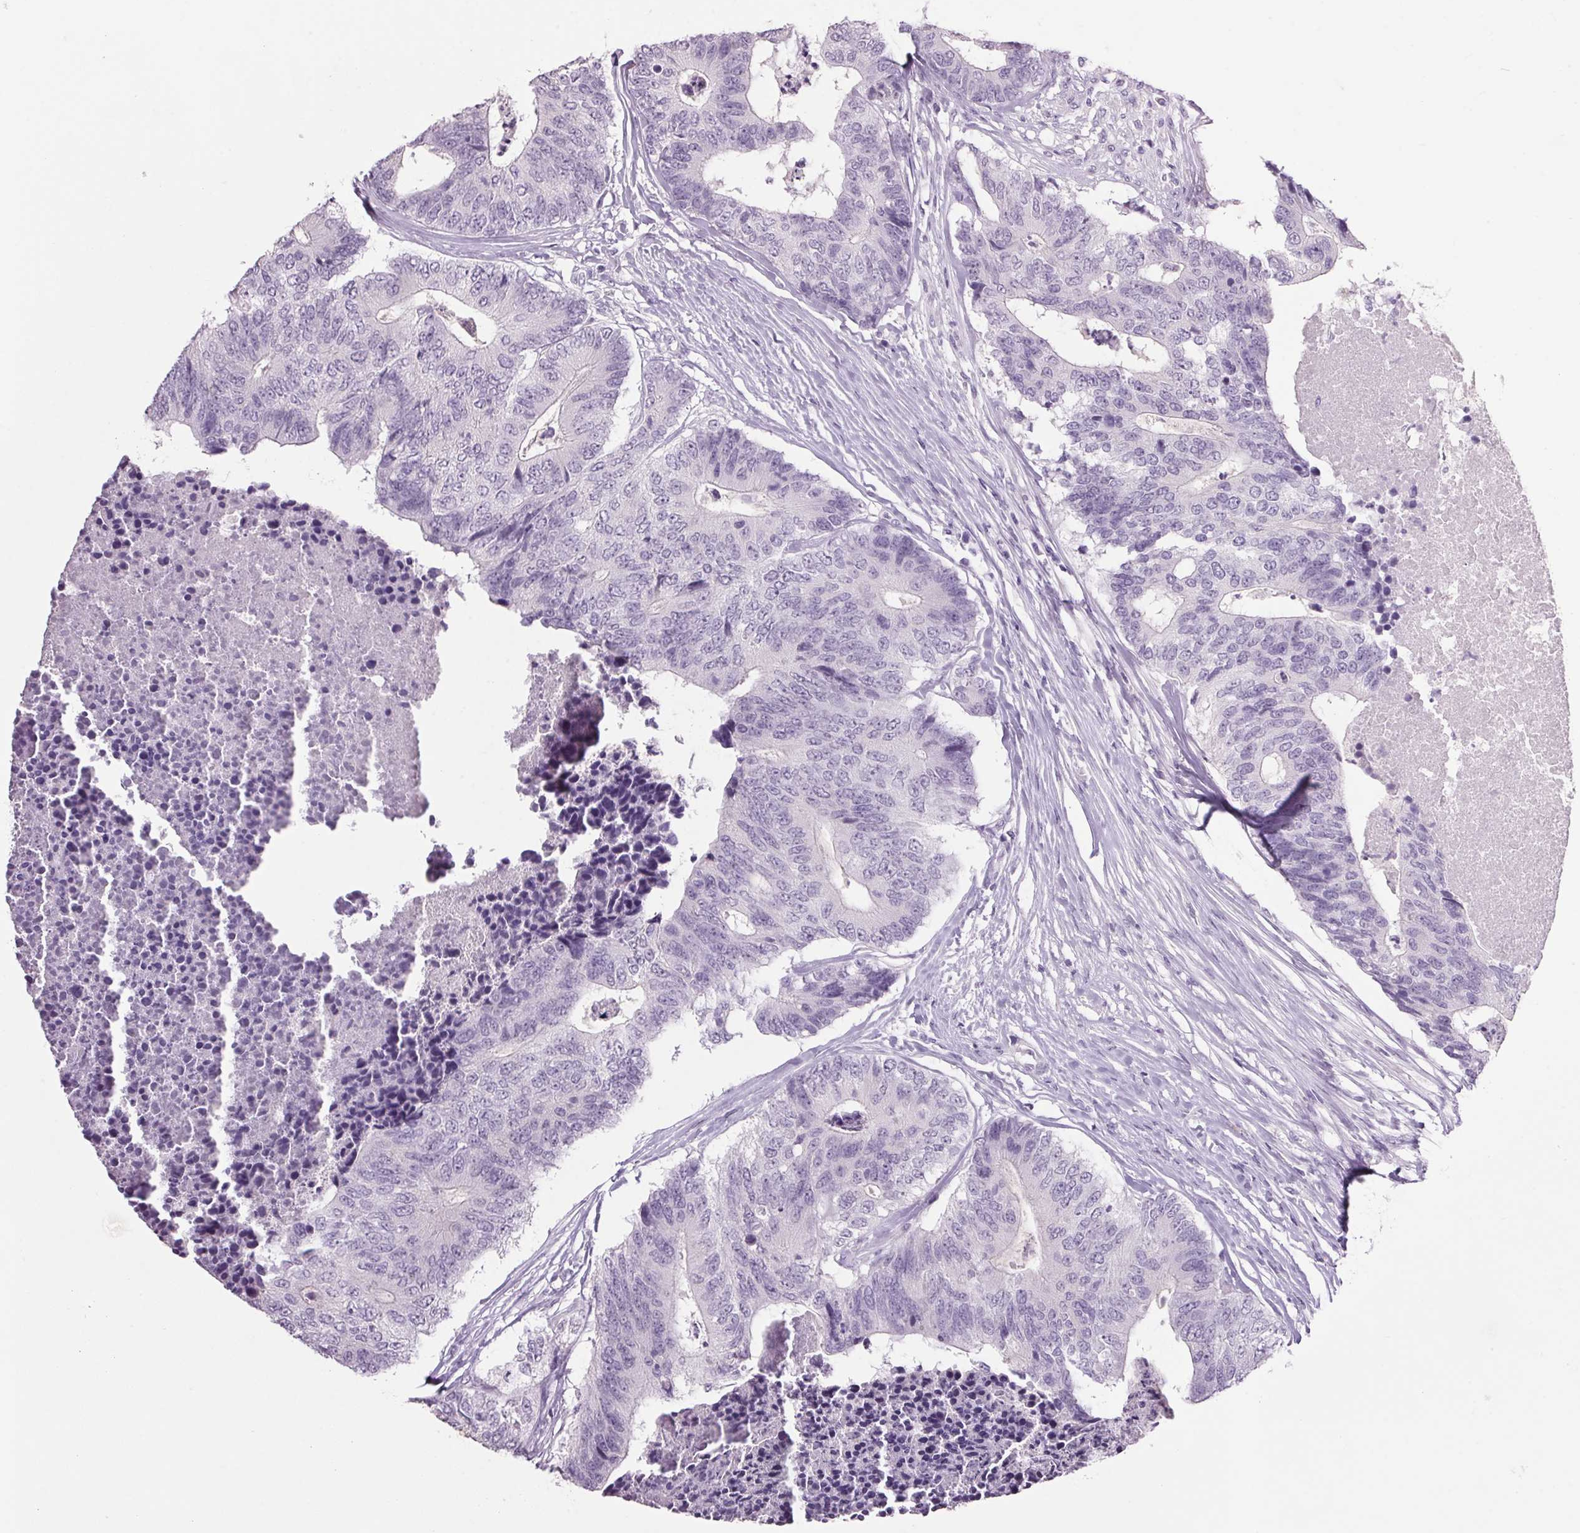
{"staining": {"intensity": "negative", "quantity": "none", "location": "none"}, "tissue": "colorectal cancer", "cell_type": "Tumor cells", "image_type": "cancer", "snomed": [{"axis": "morphology", "description": "Adenocarcinoma, NOS"}, {"axis": "topography", "description": "Colon"}], "caption": "IHC histopathology image of neoplastic tissue: human colorectal cancer stained with DAB (3,3'-diaminobenzidine) shows no significant protein expression in tumor cells.", "gene": "PPP1R1A", "patient": {"sex": "female", "age": 67}}